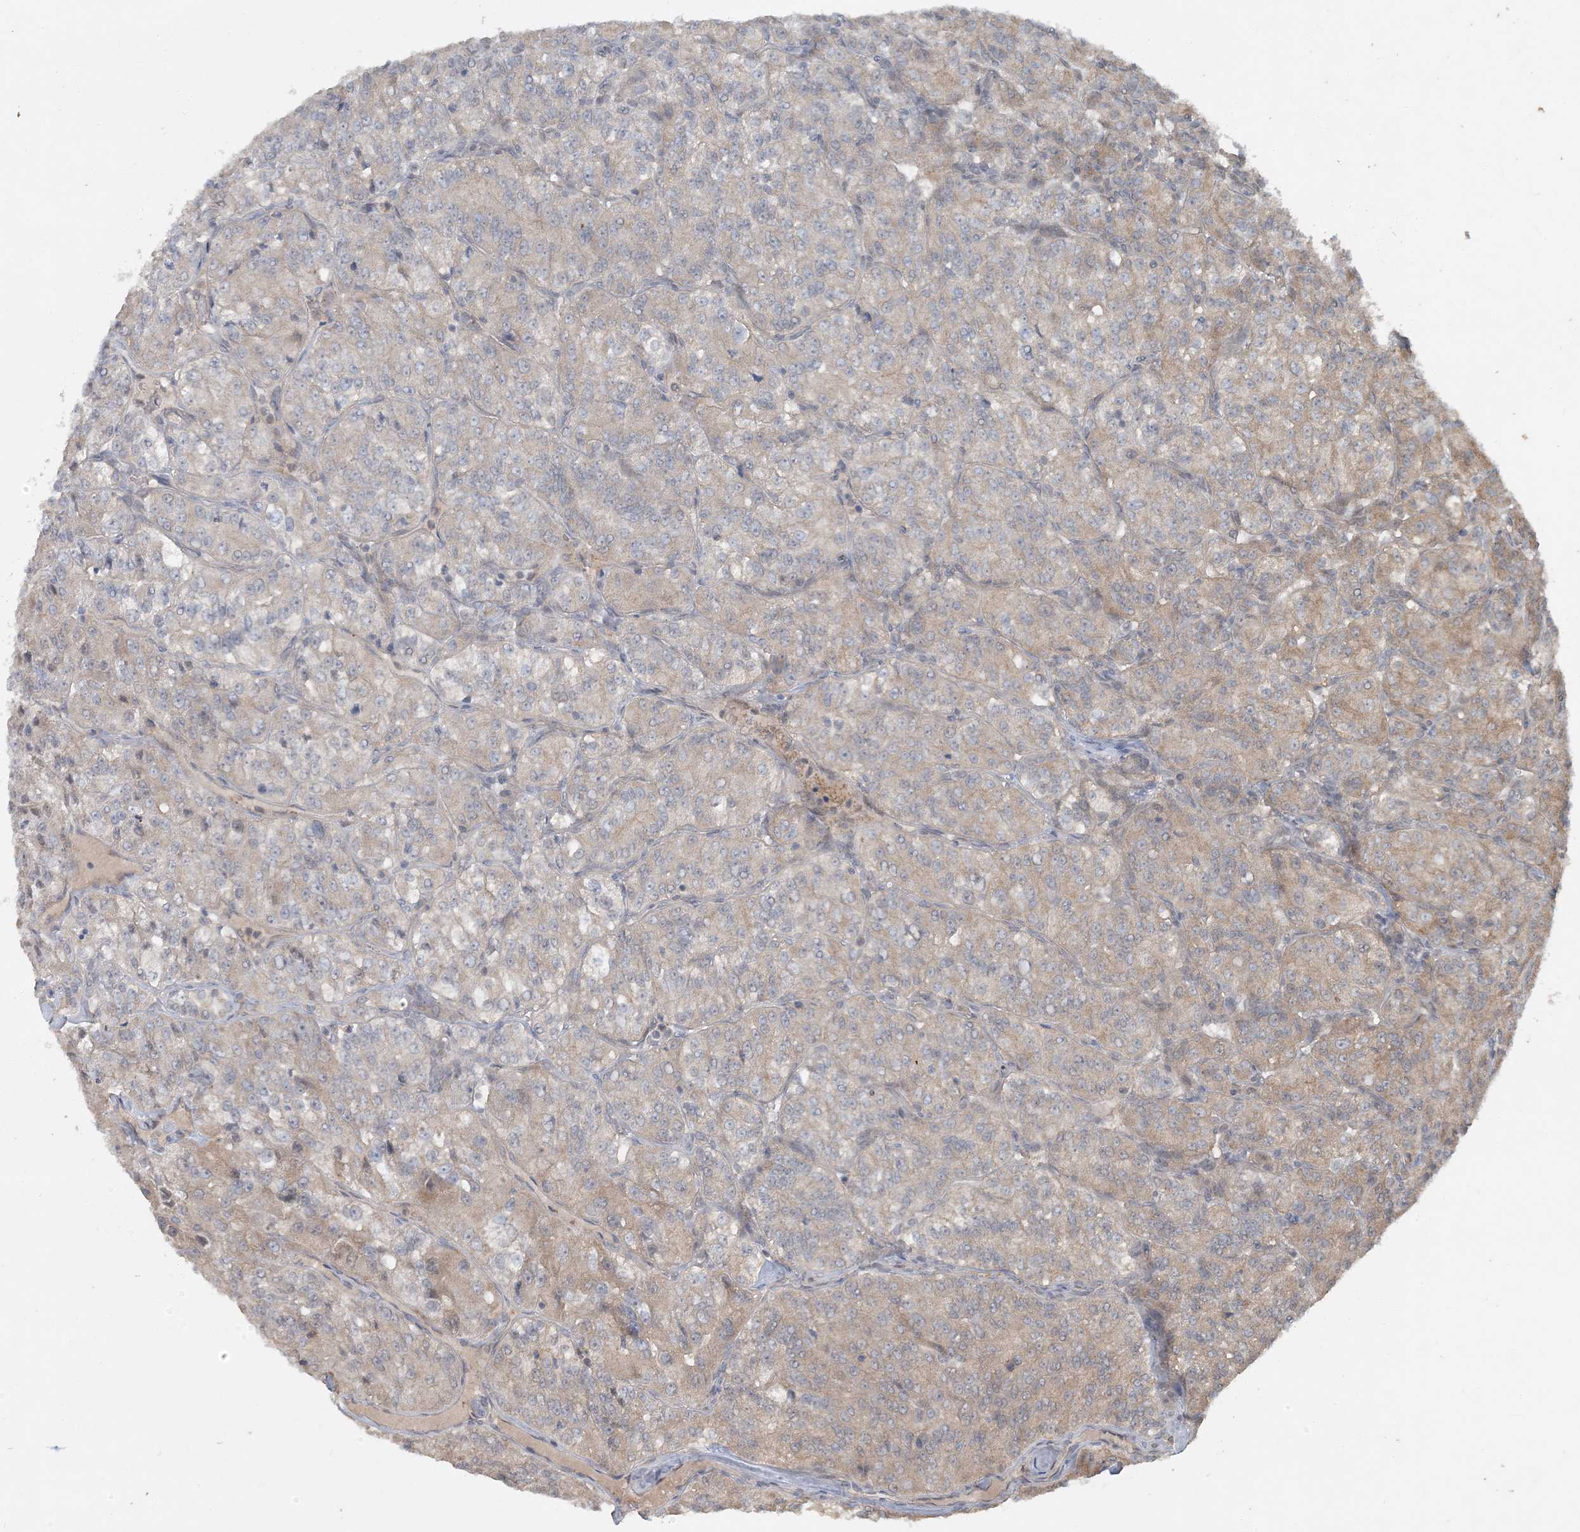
{"staining": {"intensity": "weak", "quantity": "<25%", "location": "cytoplasmic/membranous"}, "tissue": "renal cancer", "cell_type": "Tumor cells", "image_type": "cancer", "snomed": [{"axis": "morphology", "description": "Adenocarcinoma, NOS"}, {"axis": "topography", "description": "Kidney"}], "caption": "The histopathology image shows no staining of tumor cells in renal cancer (adenocarcinoma). (DAB immunohistochemistry (IHC) visualized using brightfield microscopy, high magnification).", "gene": "AK9", "patient": {"sex": "female", "age": 63}}